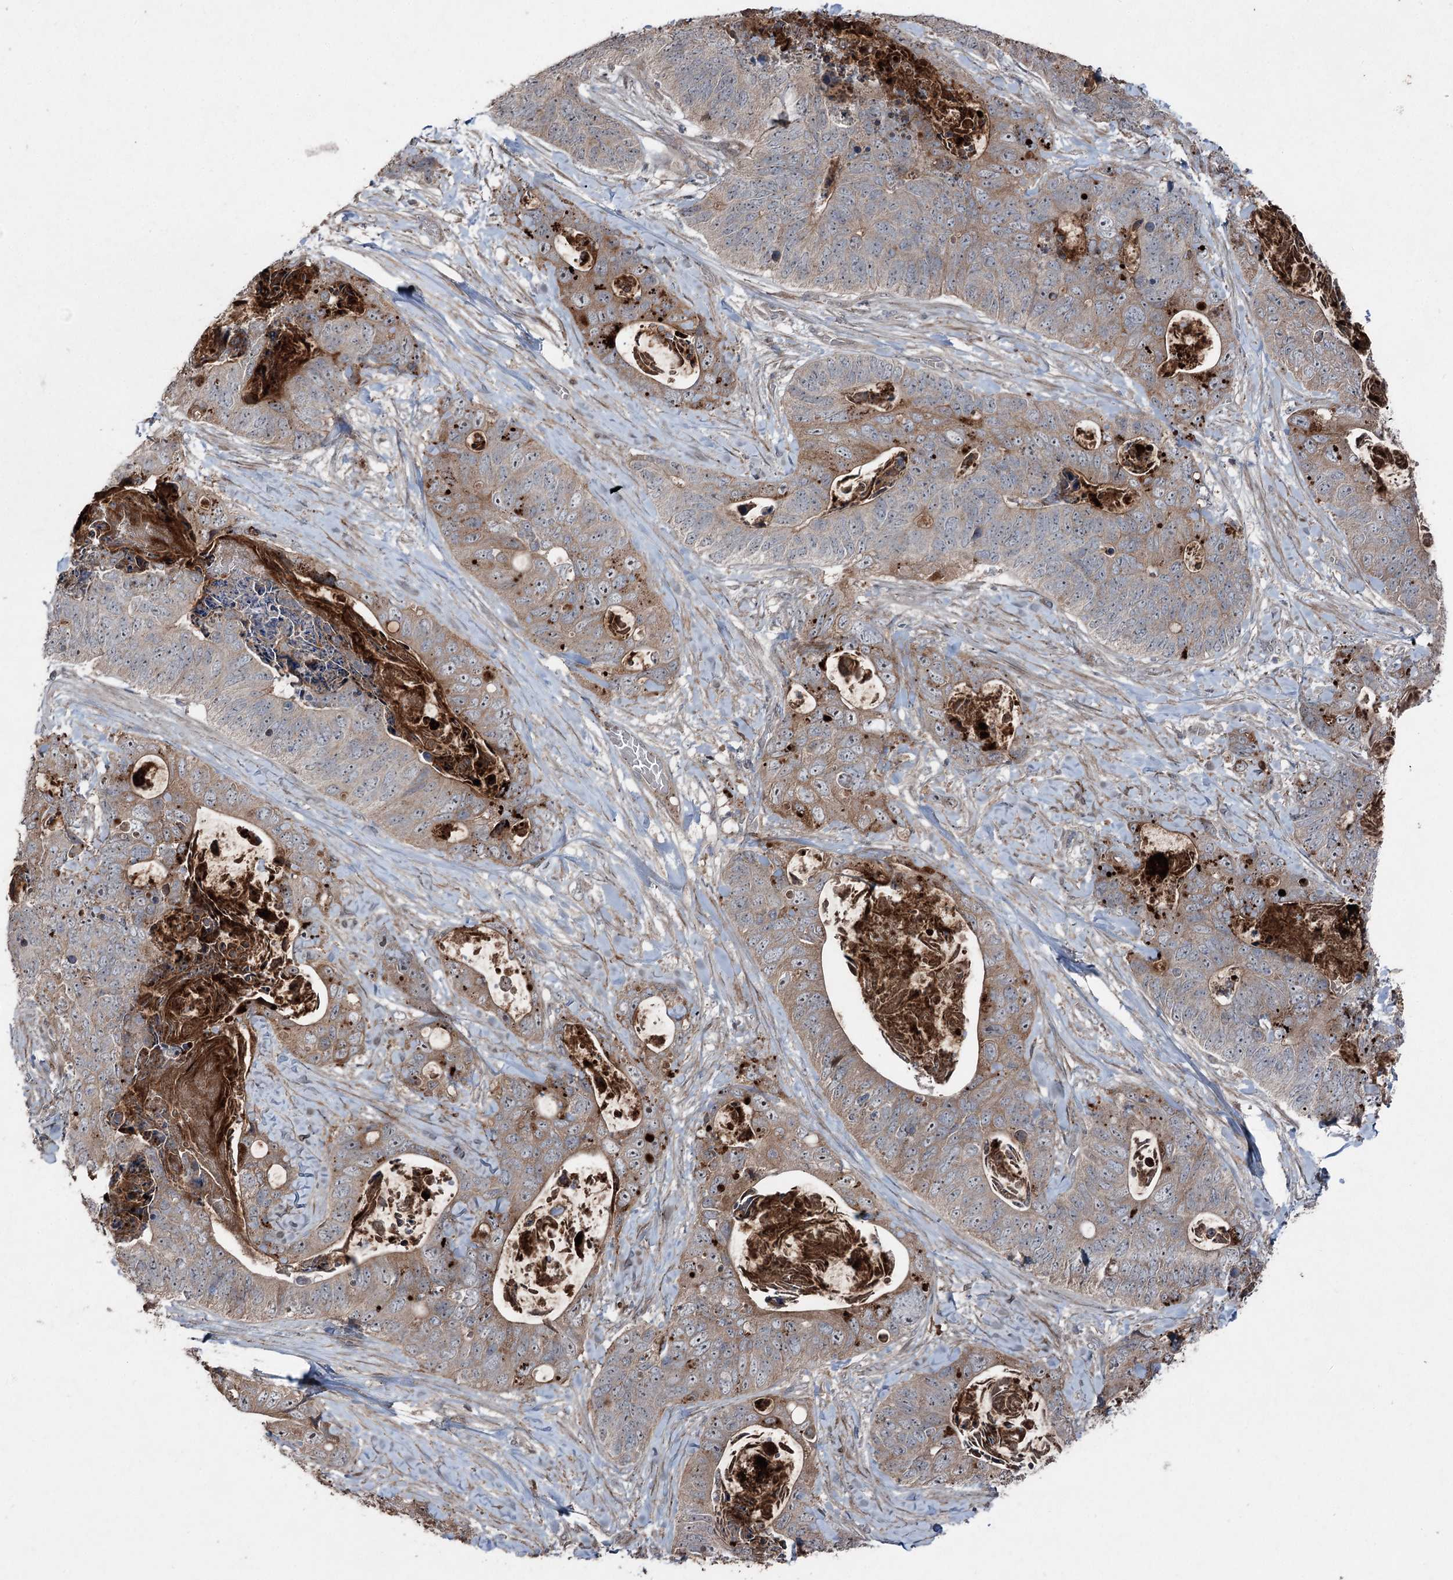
{"staining": {"intensity": "weak", "quantity": "25%-75%", "location": "cytoplasmic/membranous"}, "tissue": "stomach cancer", "cell_type": "Tumor cells", "image_type": "cancer", "snomed": [{"axis": "morphology", "description": "Adenocarcinoma, NOS"}, {"axis": "topography", "description": "Stomach"}], "caption": "Immunohistochemistry (IHC) (DAB (3,3'-diaminobenzidine)) staining of human stomach cancer exhibits weak cytoplasmic/membranous protein staining in about 25%-75% of tumor cells. The staining was performed using DAB, with brown indicating positive protein expression. Nuclei are stained blue with hematoxylin.", "gene": "MAPK8IP2", "patient": {"sex": "female", "age": 89}}